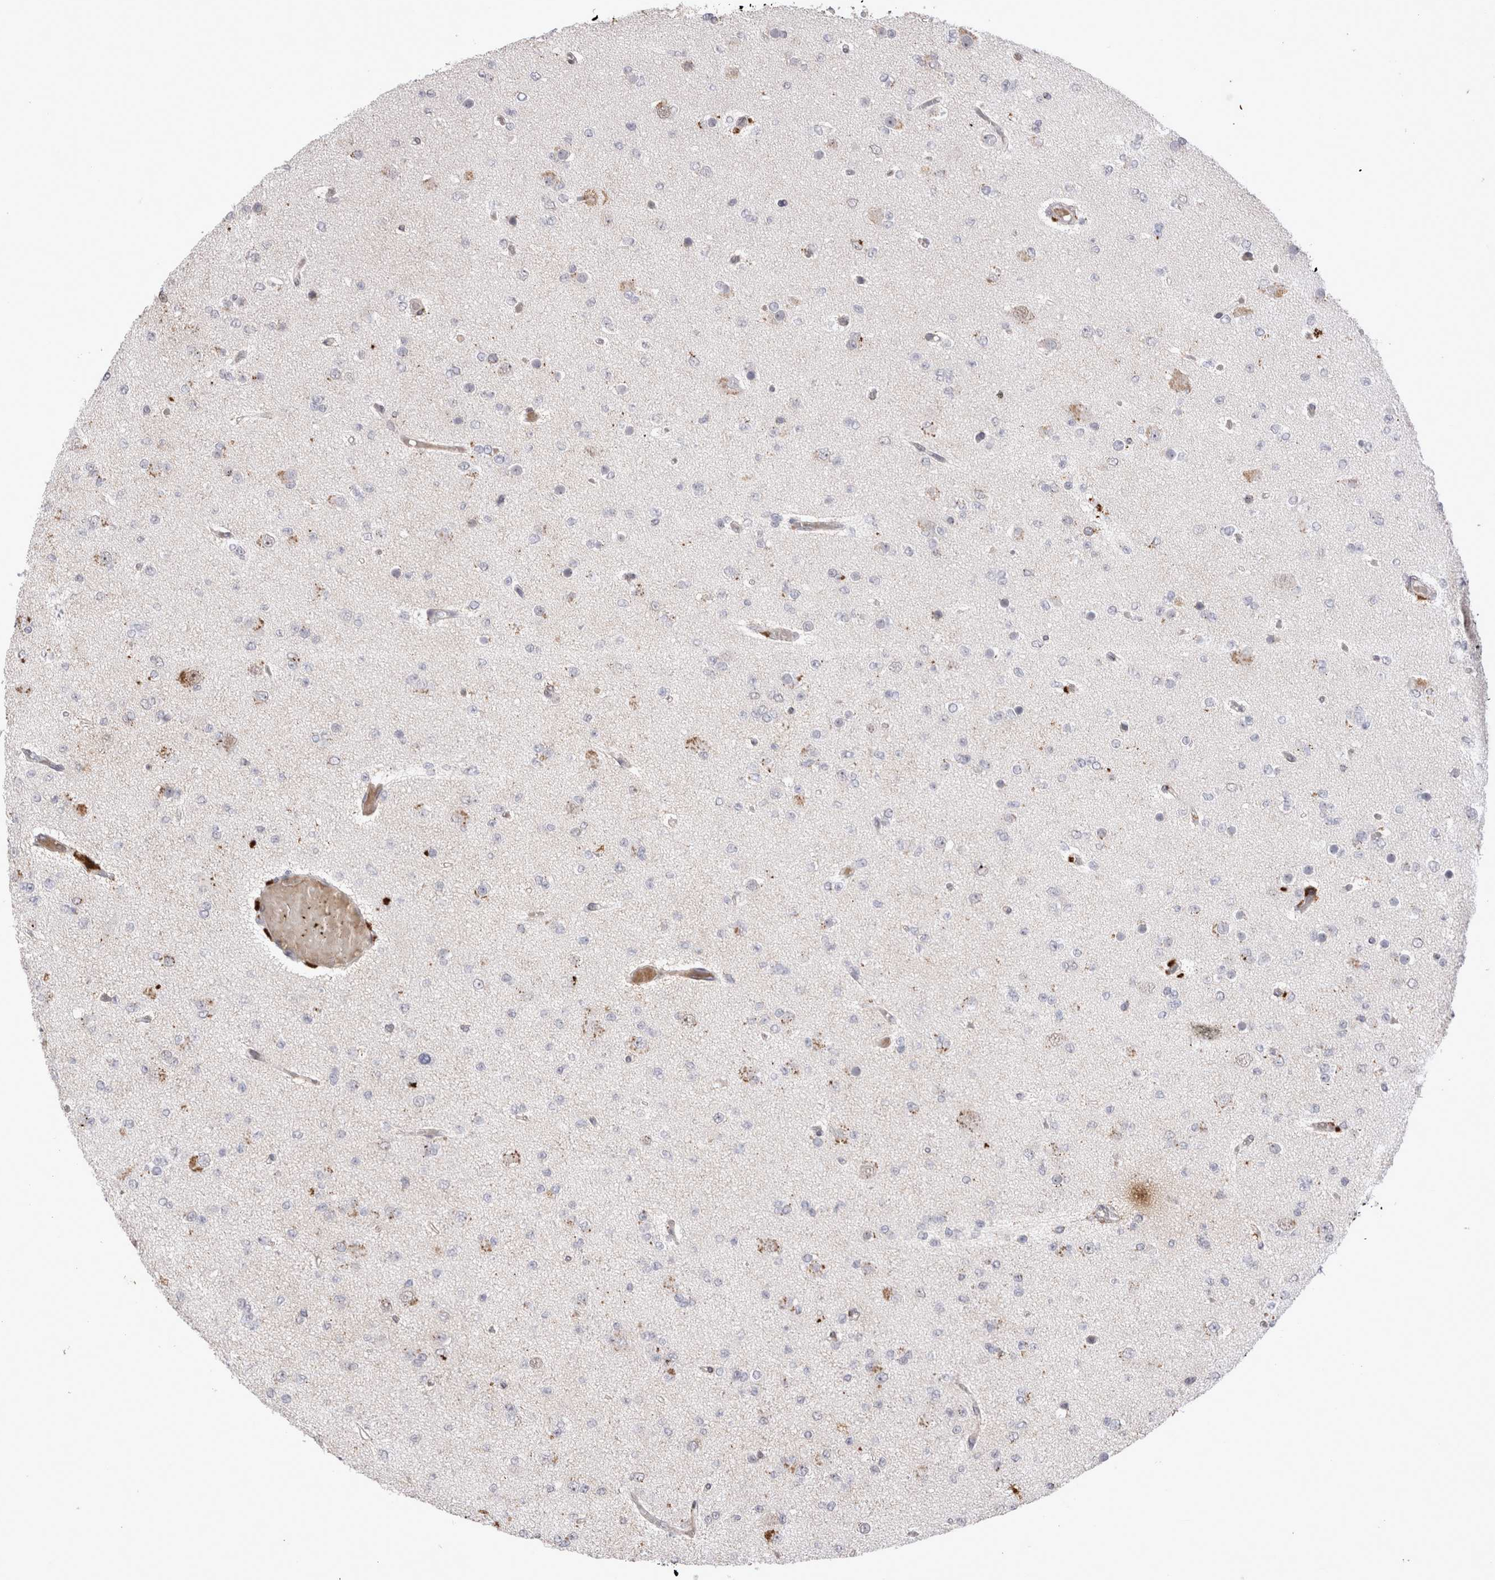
{"staining": {"intensity": "moderate", "quantity": "<25%", "location": "cytoplasmic/membranous"}, "tissue": "glioma", "cell_type": "Tumor cells", "image_type": "cancer", "snomed": [{"axis": "morphology", "description": "Glioma, malignant, Low grade"}, {"axis": "topography", "description": "Brain"}], "caption": "DAB immunohistochemical staining of glioma exhibits moderate cytoplasmic/membranous protein staining in about <25% of tumor cells.", "gene": "STK11", "patient": {"sex": "female", "age": 22}}